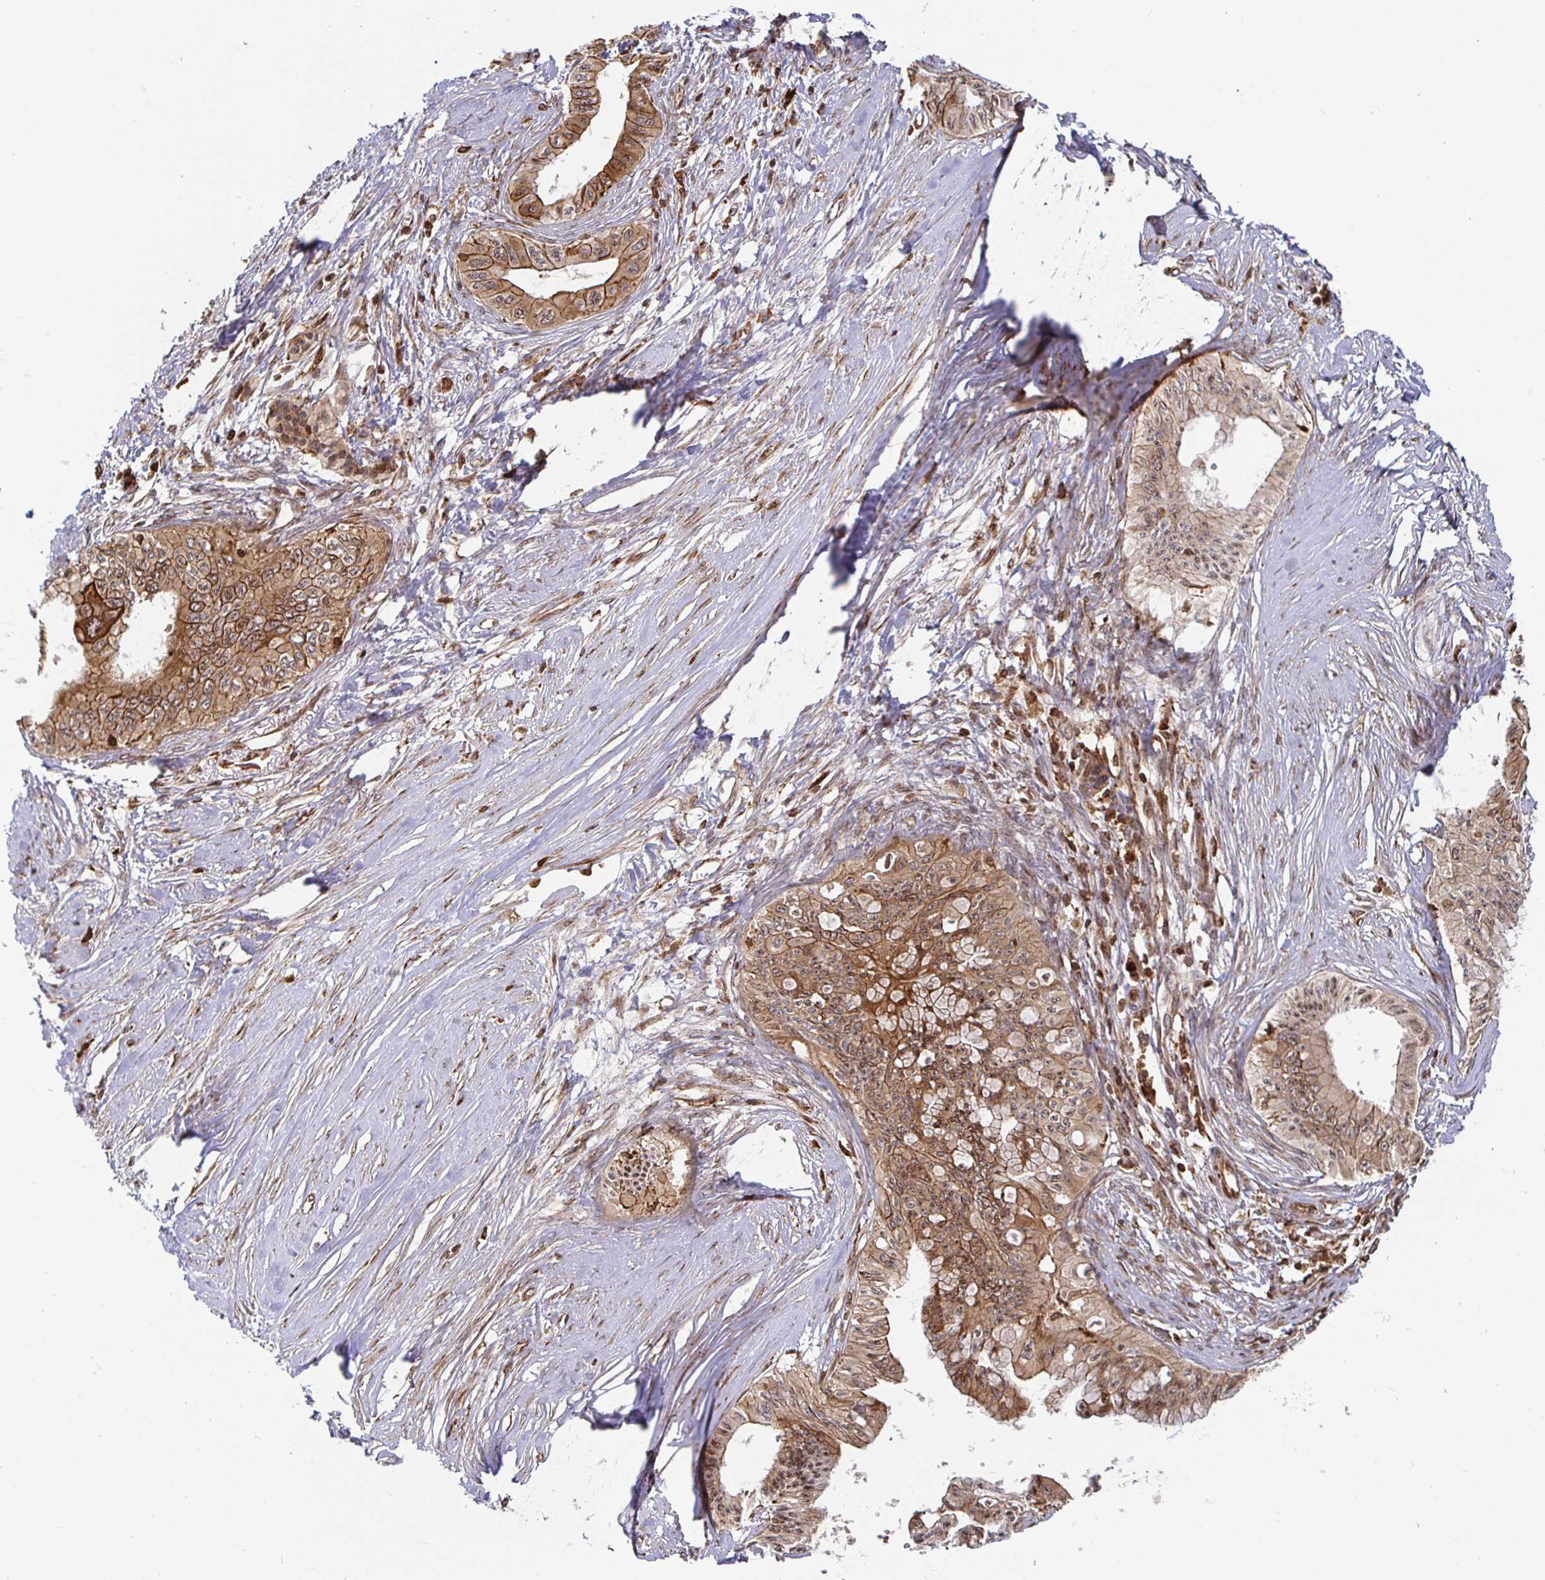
{"staining": {"intensity": "moderate", "quantity": ">75%", "location": "cytoplasmic/membranous,nuclear"}, "tissue": "pancreatic cancer", "cell_type": "Tumor cells", "image_type": "cancer", "snomed": [{"axis": "morphology", "description": "Adenocarcinoma, NOS"}, {"axis": "topography", "description": "Pancreas"}], "caption": "Tumor cells demonstrate moderate cytoplasmic/membranous and nuclear staining in approximately >75% of cells in pancreatic cancer (adenocarcinoma). (DAB (3,3'-diaminobenzidine) = brown stain, brightfield microscopy at high magnification).", "gene": "STRAP", "patient": {"sex": "male", "age": 71}}